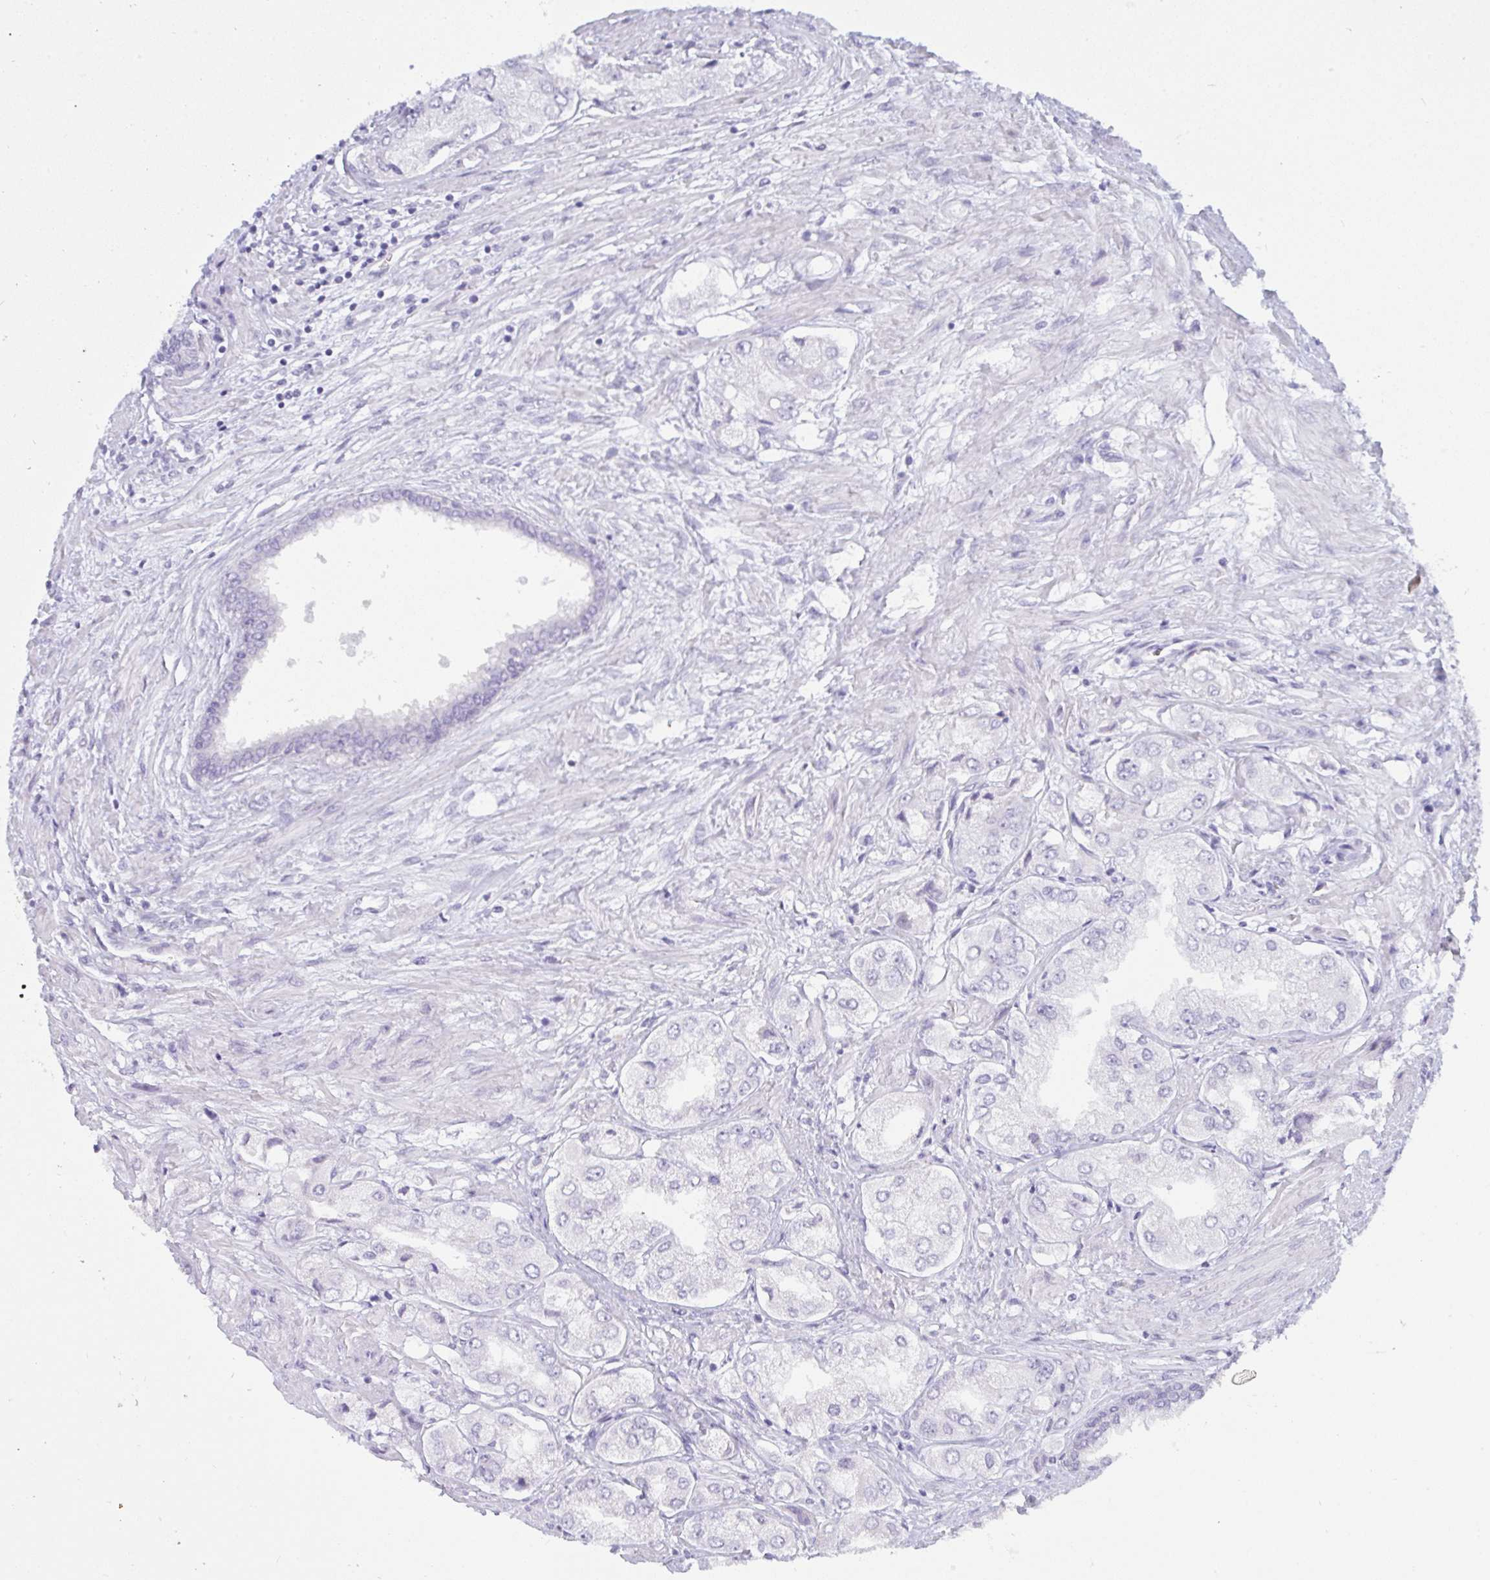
{"staining": {"intensity": "negative", "quantity": "none", "location": "none"}, "tissue": "prostate cancer", "cell_type": "Tumor cells", "image_type": "cancer", "snomed": [{"axis": "morphology", "description": "Adenocarcinoma, Low grade"}, {"axis": "topography", "description": "Prostate"}], "caption": "The IHC image has no significant staining in tumor cells of prostate cancer (adenocarcinoma (low-grade)) tissue.", "gene": "PRDM9", "patient": {"sex": "male", "age": 69}}